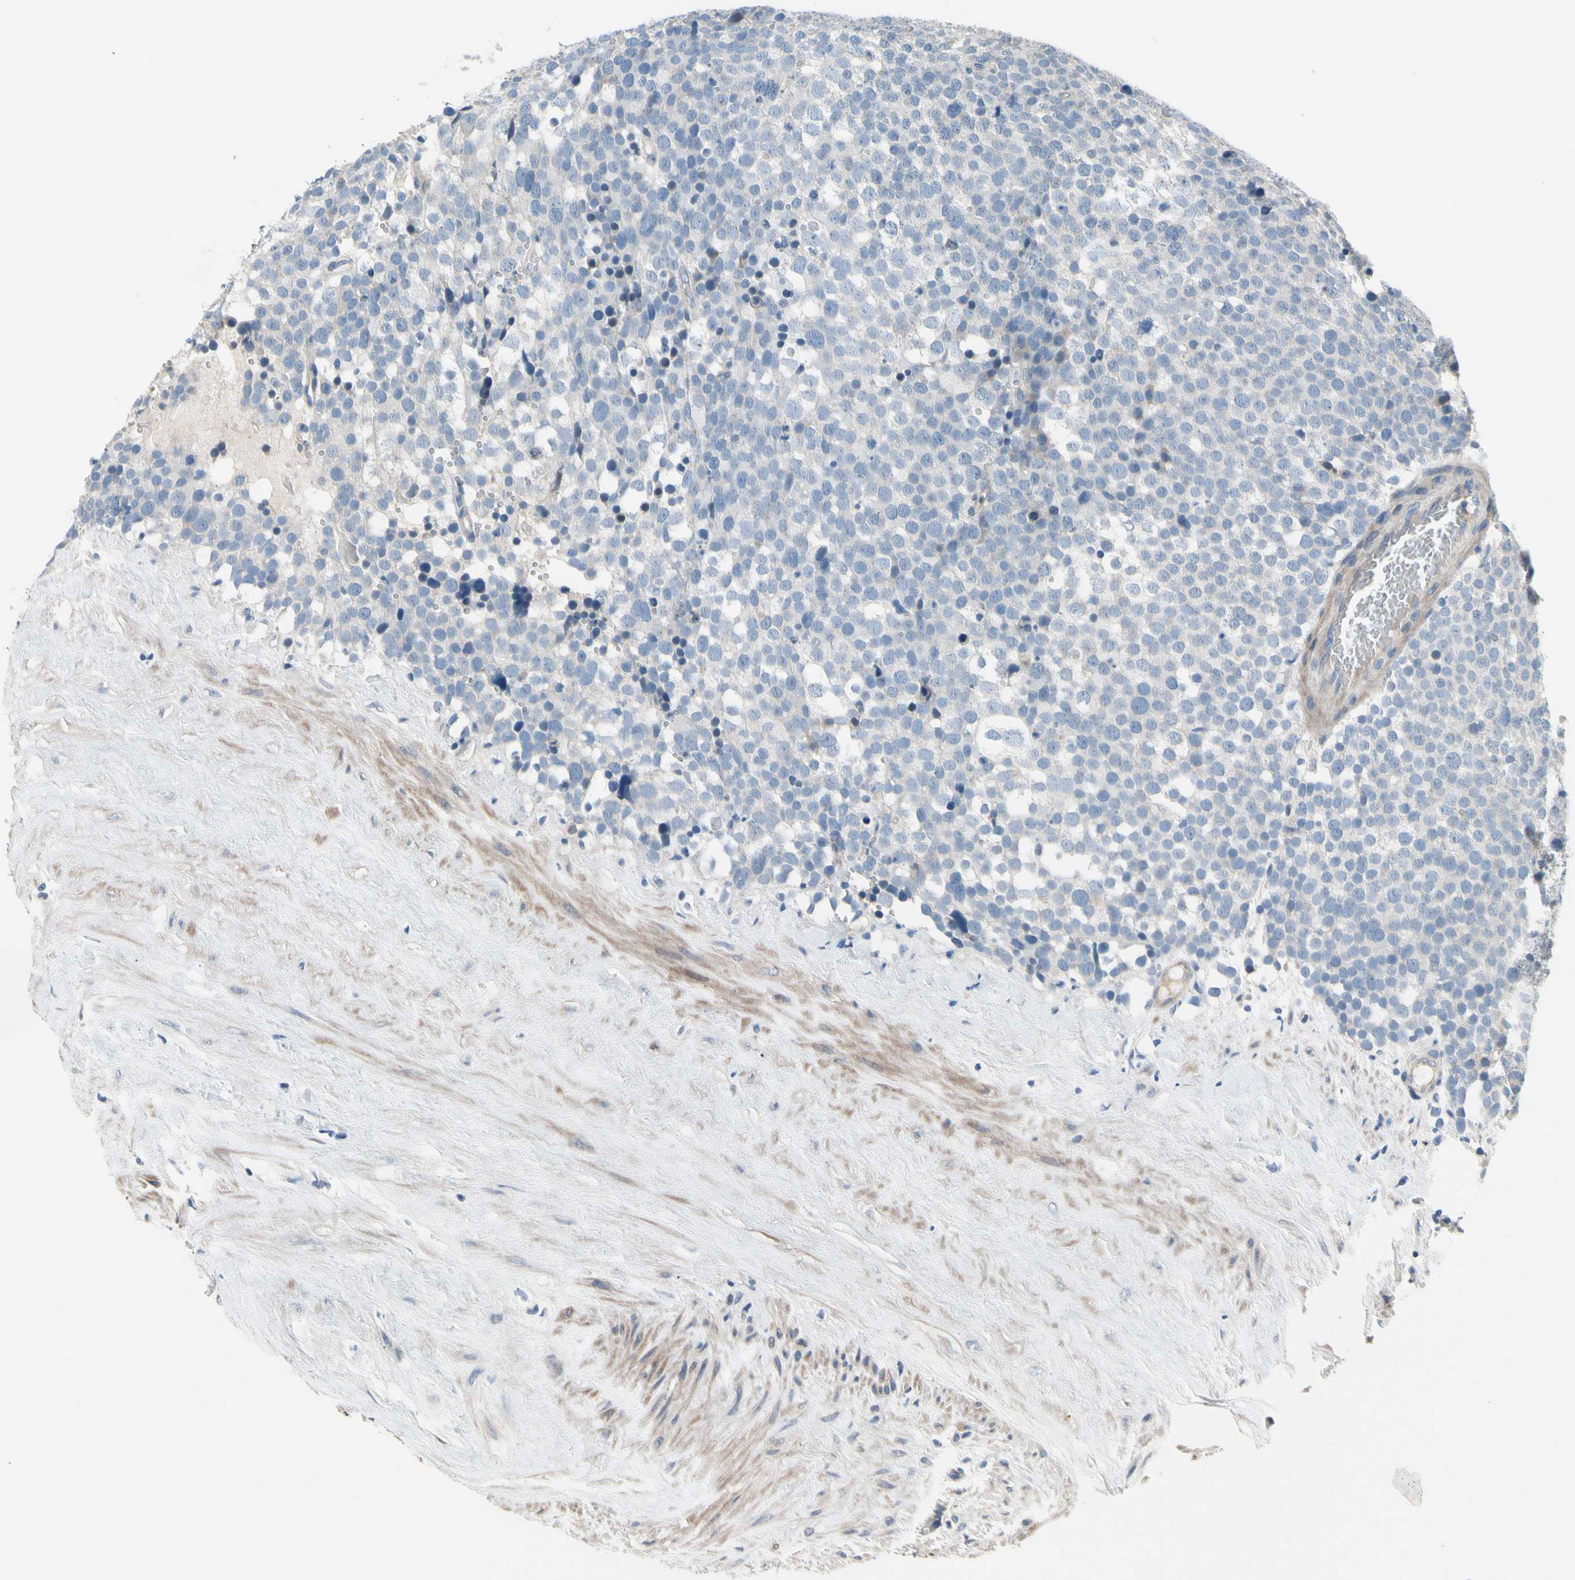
{"staining": {"intensity": "negative", "quantity": "none", "location": "none"}, "tissue": "testis cancer", "cell_type": "Tumor cells", "image_type": "cancer", "snomed": [{"axis": "morphology", "description": "Seminoma, NOS"}, {"axis": "topography", "description": "Testis"}], "caption": "Tumor cells show no significant staining in testis cancer (seminoma).", "gene": "SIGLEC5", "patient": {"sex": "male", "age": 71}}